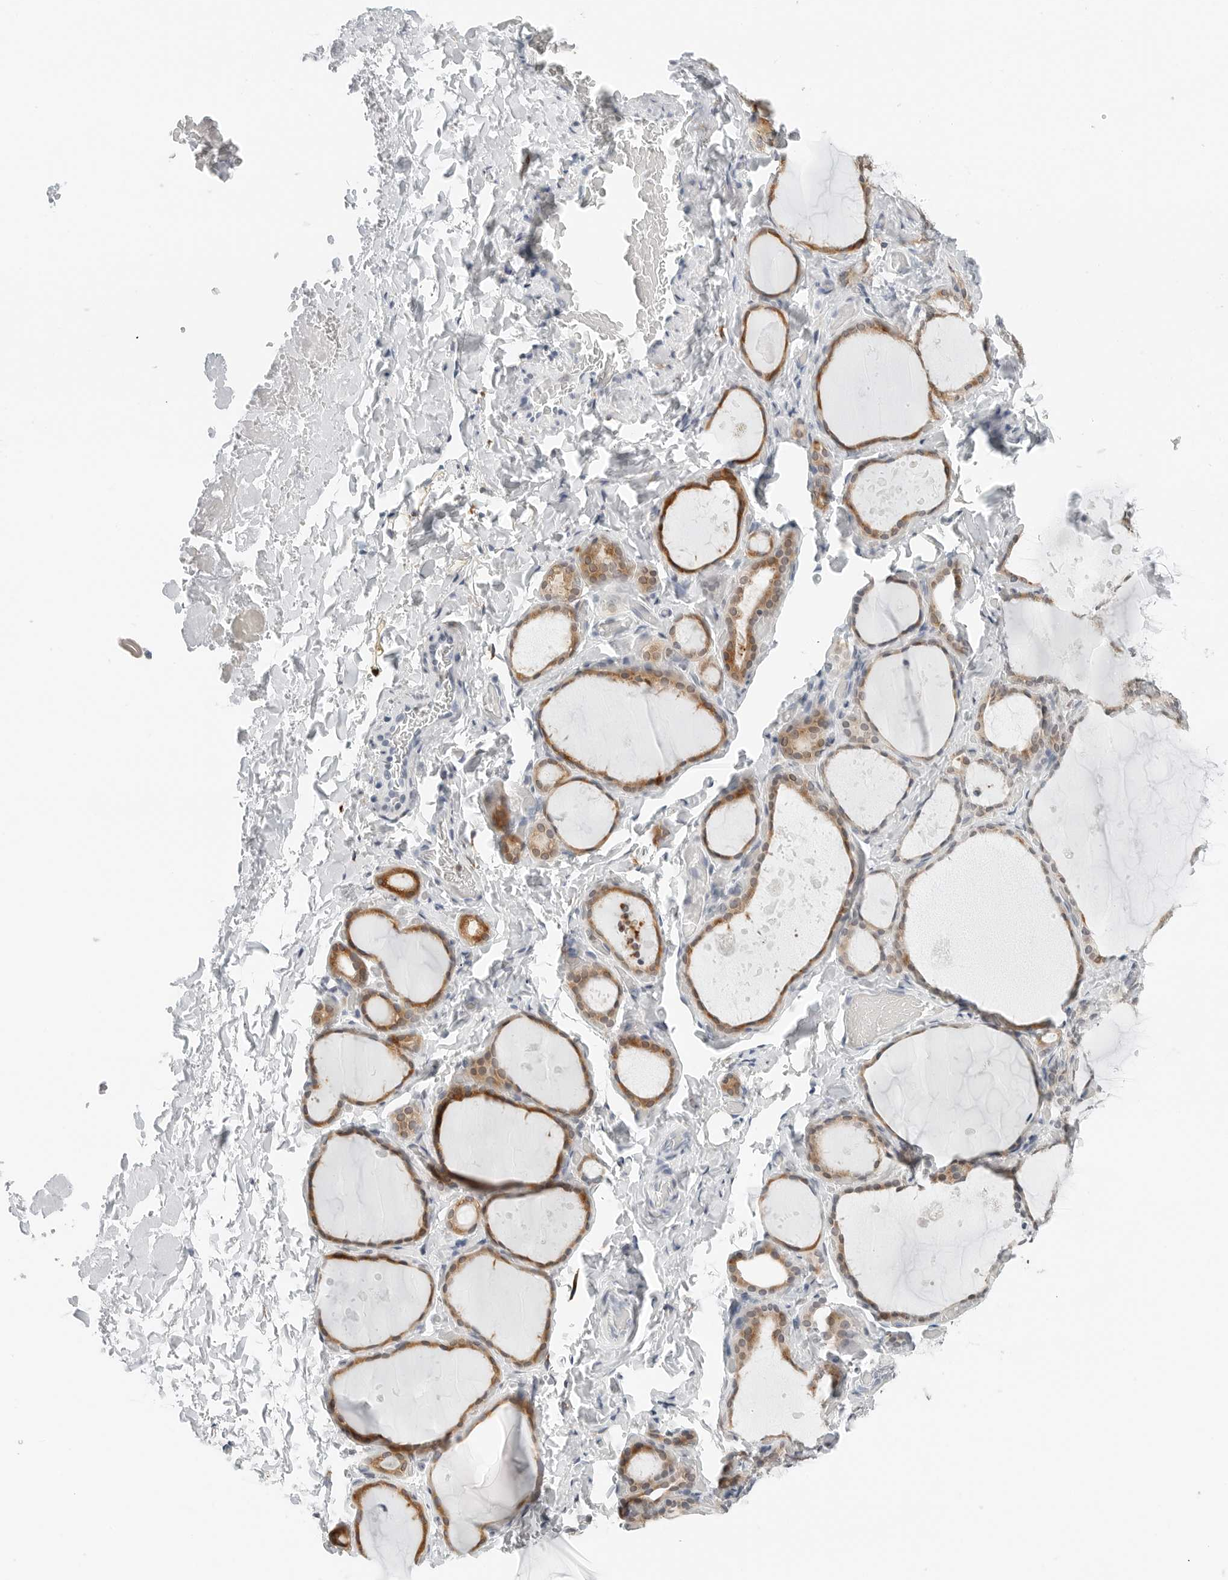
{"staining": {"intensity": "moderate", "quantity": ">75%", "location": "cytoplasmic/membranous"}, "tissue": "thyroid gland", "cell_type": "Glandular cells", "image_type": "normal", "snomed": [{"axis": "morphology", "description": "Normal tissue, NOS"}, {"axis": "topography", "description": "Thyroid gland"}], "caption": "This micrograph exhibits normal thyroid gland stained with immunohistochemistry (IHC) to label a protein in brown. The cytoplasmic/membranous of glandular cells show moderate positivity for the protein. Nuclei are counter-stained blue.", "gene": "P4HA2", "patient": {"sex": "female", "age": 44}}